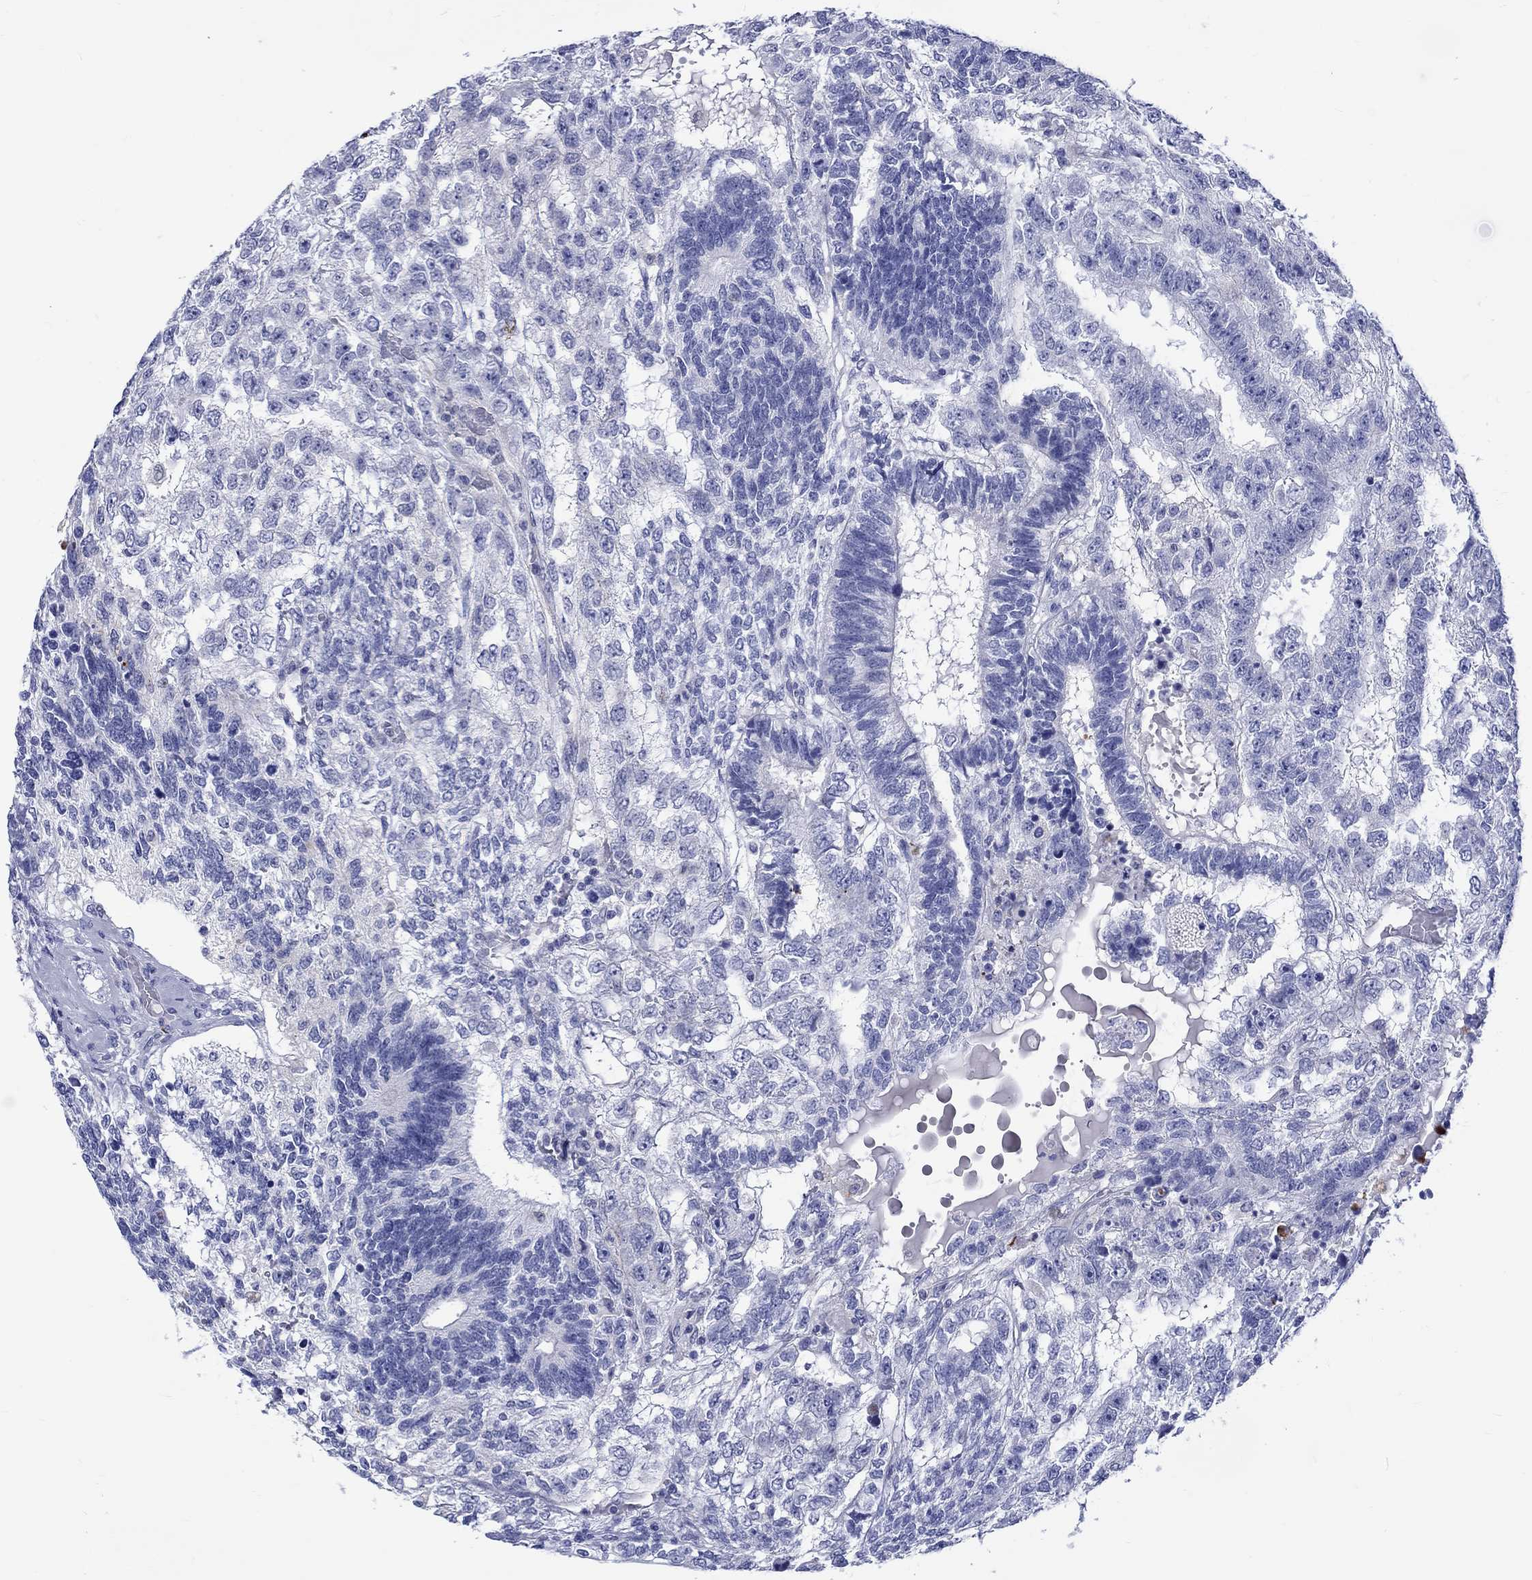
{"staining": {"intensity": "negative", "quantity": "none", "location": "none"}, "tissue": "testis cancer", "cell_type": "Tumor cells", "image_type": "cancer", "snomed": [{"axis": "morphology", "description": "Seminoma, NOS"}, {"axis": "morphology", "description": "Carcinoma, Embryonal, NOS"}, {"axis": "topography", "description": "Testis"}], "caption": "Testis cancer (embryonal carcinoma) stained for a protein using IHC displays no staining tumor cells.", "gene": "SH2D7", "patient": {"sex": "male", "age": 41}}